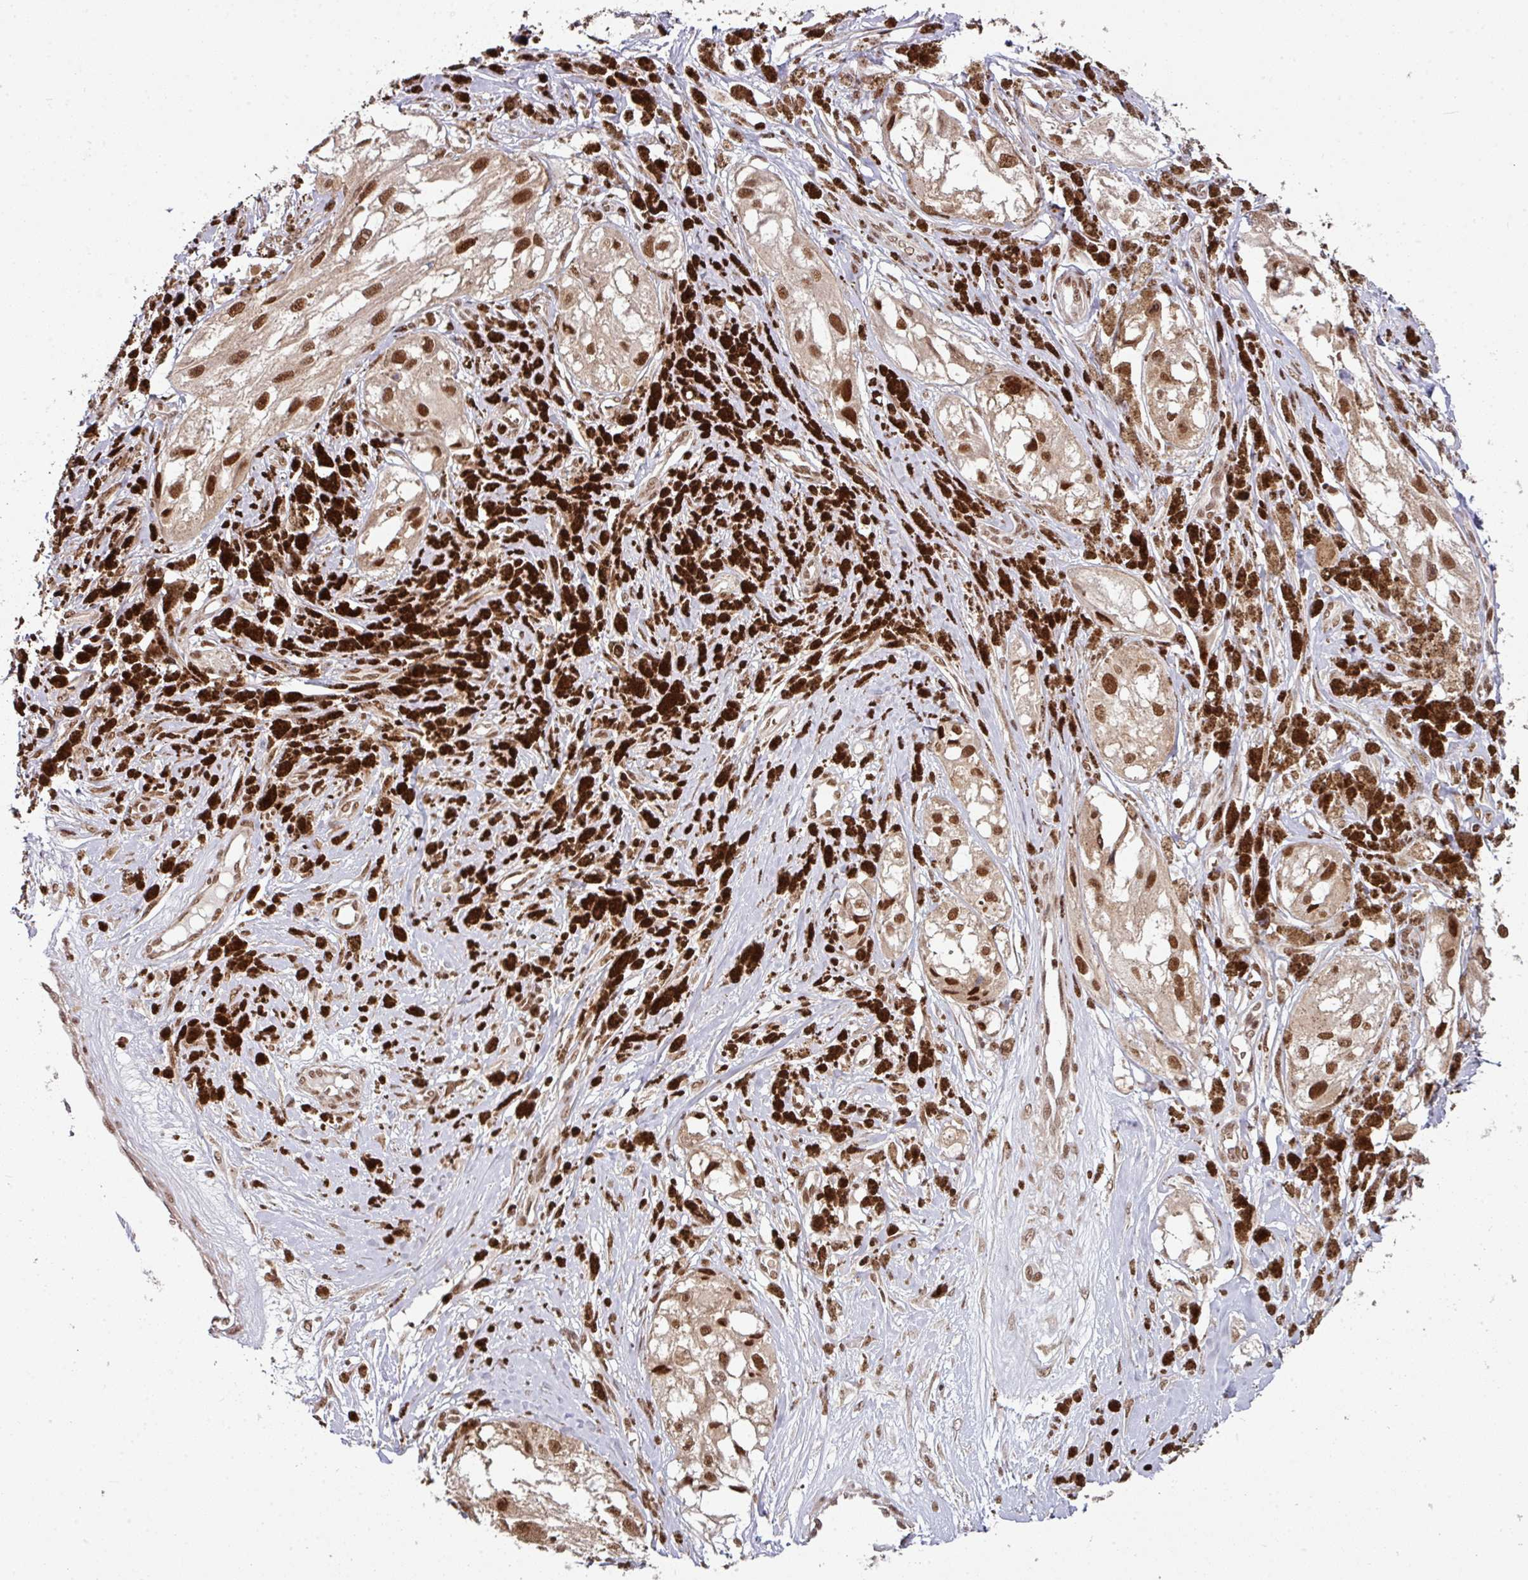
{"staining": {"intensity": "moderate", "quantity": ">75%", "location": "nuclear"}, "tissue": "melanoma", "cell_type": "Tumor cells", "image_type": "cancer", "snomed": [{"axis": "morphology", "description": "Malignant melanoma, NOS"}, {"axis": "topography", "description": "Skin"}], "caption": "Immunohistochemistry photomicrograph of neoplastic tissue: human melanoma stained using immunohistochemistry shows medium levels of moderate protein expression localized specifically in the nuclear of tumor cells, appearing as a nuclear brown color.", "gene": "PHF23", "patient": {"sex": "male", "age": 88}}